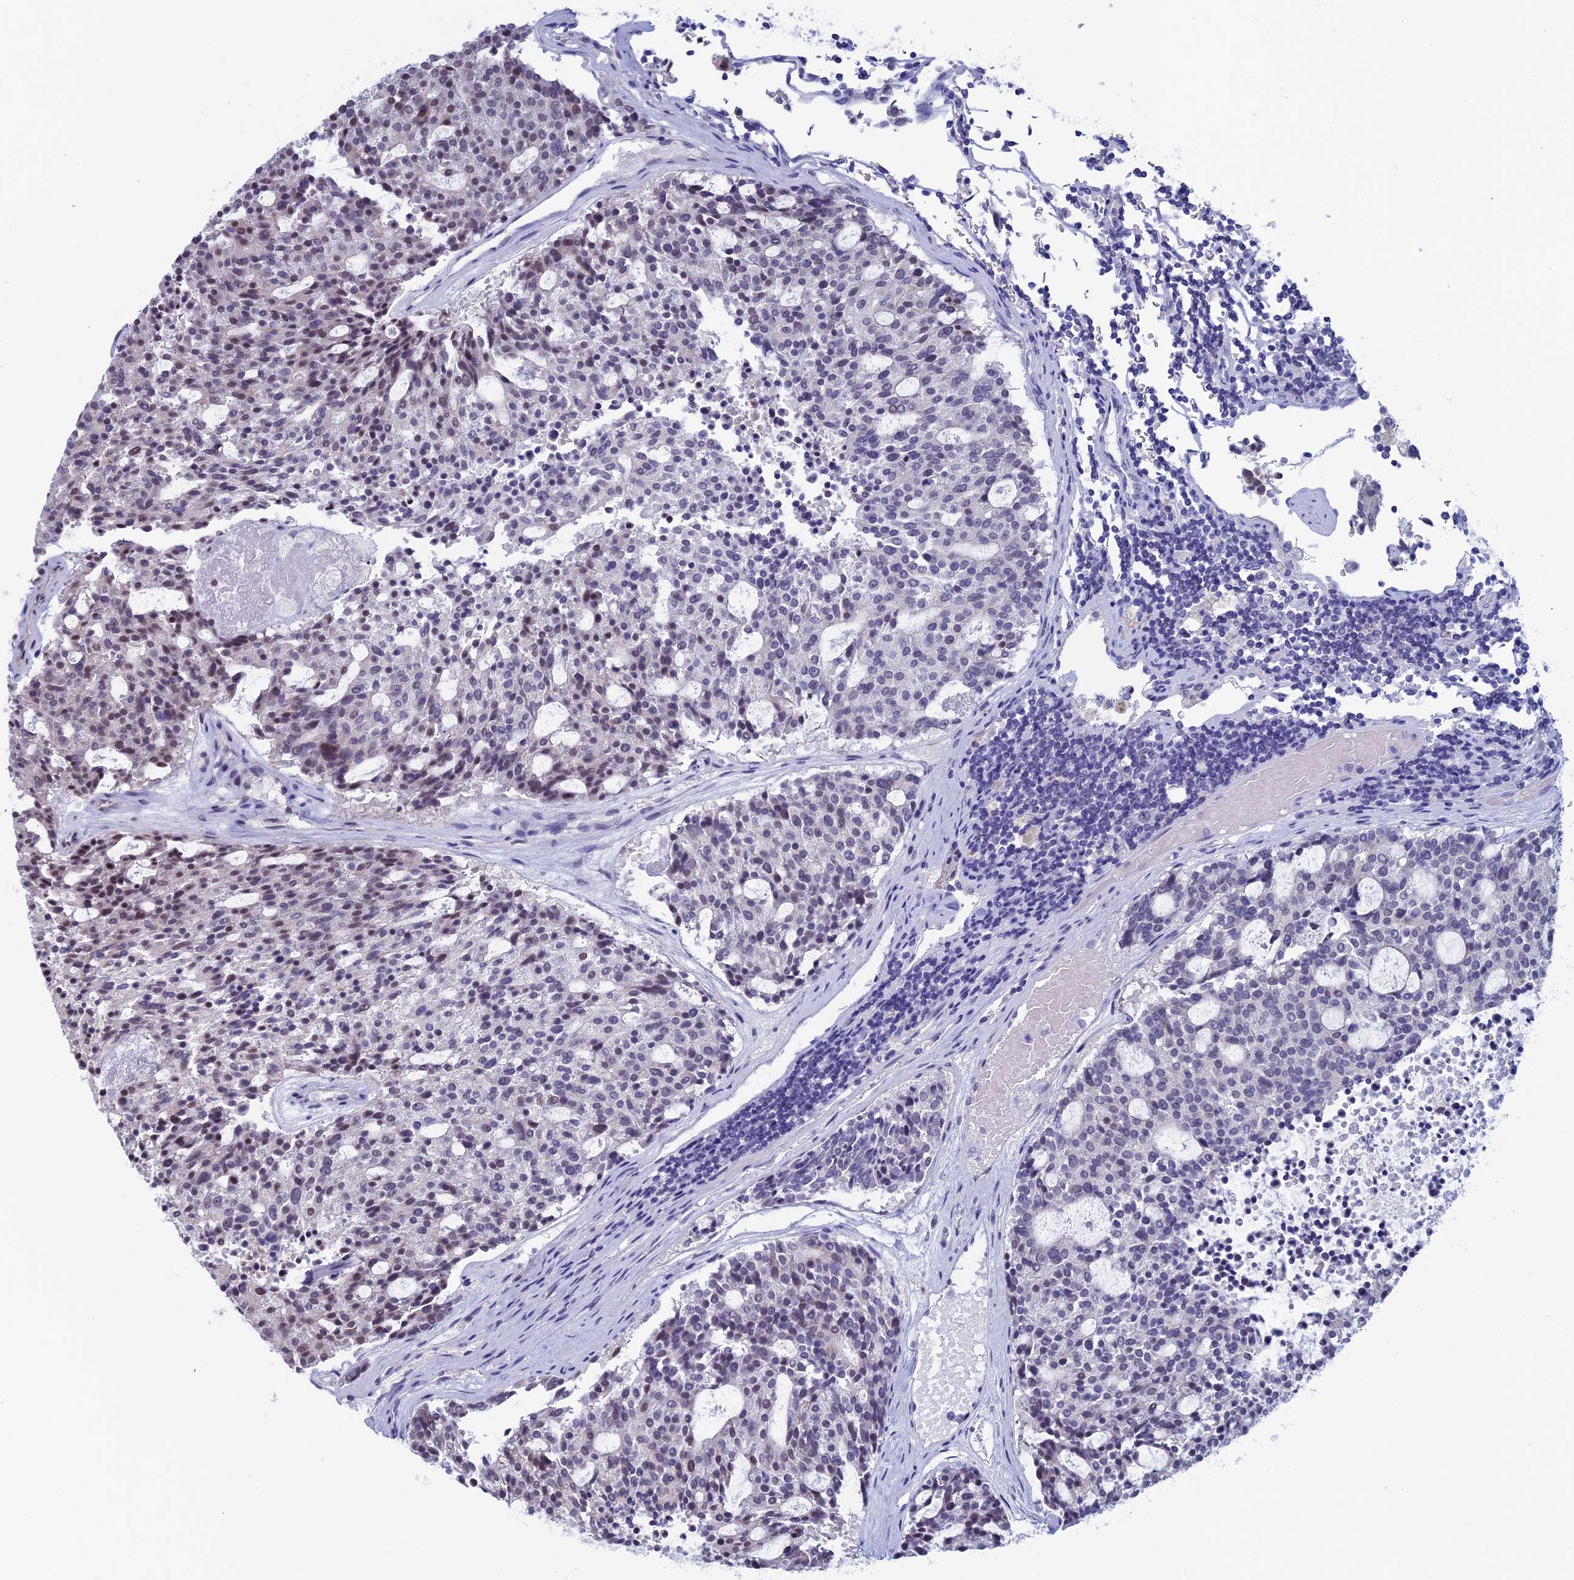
{"staining": {"intensity": "moderate", "quantity": "<25%", "location": "nuclear"}, "tissue": "carcinoid", "cell_type": "Tumor cells", "image_type": "cancer", "snomed": [{"axis": "morphology", "description": "Carcinoid, malignant, NOS"}, {"axis": "topography", "description": "Pancreas"}], "caption": "This micrograph shows immunohistochemistry (IHC) staining of carcinoid (malignant), with low moderate nuclear staining in approximately <25% of tumor cells.", "gene": "SPIRE1", "patient": {"sex": "female", "age": 54}}